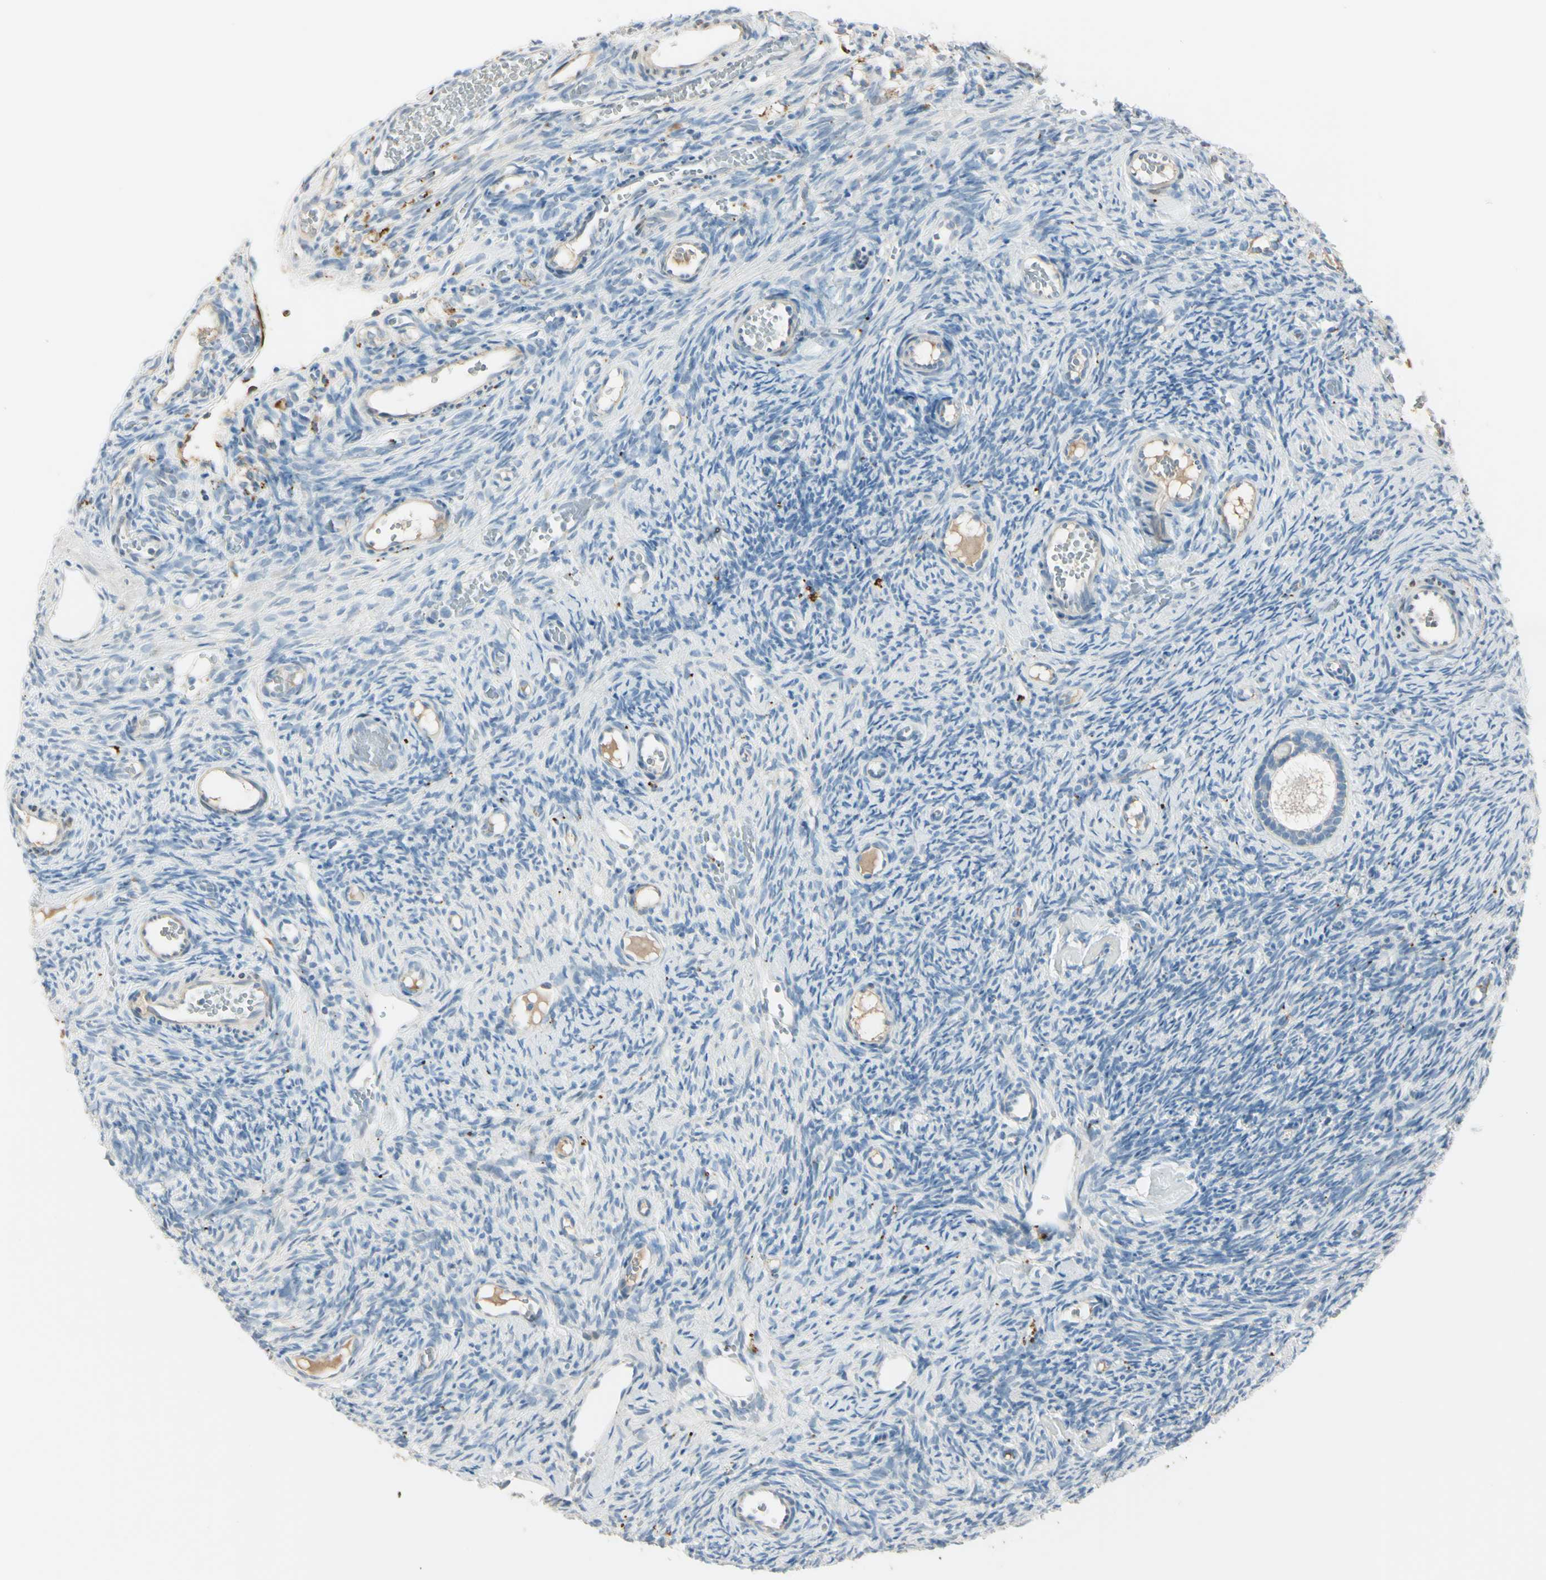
{"staining": {"intensity": "negative", "quantity": "none", "location": "none"}, "tissue": "ovary", "cell_type": "Follicle cells", "image_type": "normal", "snomed": [{"axis": "morphology", "description": "Normal tissue, NOS"}, {"axis": "topography", "description": "Ovary"}], "caption": "Immunohistochemistry (IHC) image of benign ovary: ovary stained with DAB (3,3'-diaminobenzidine) reveals no significant protein expression in follicle cells.", "gene": "ANGPTL1", "patient": {"sex": "female", "age": 35}}